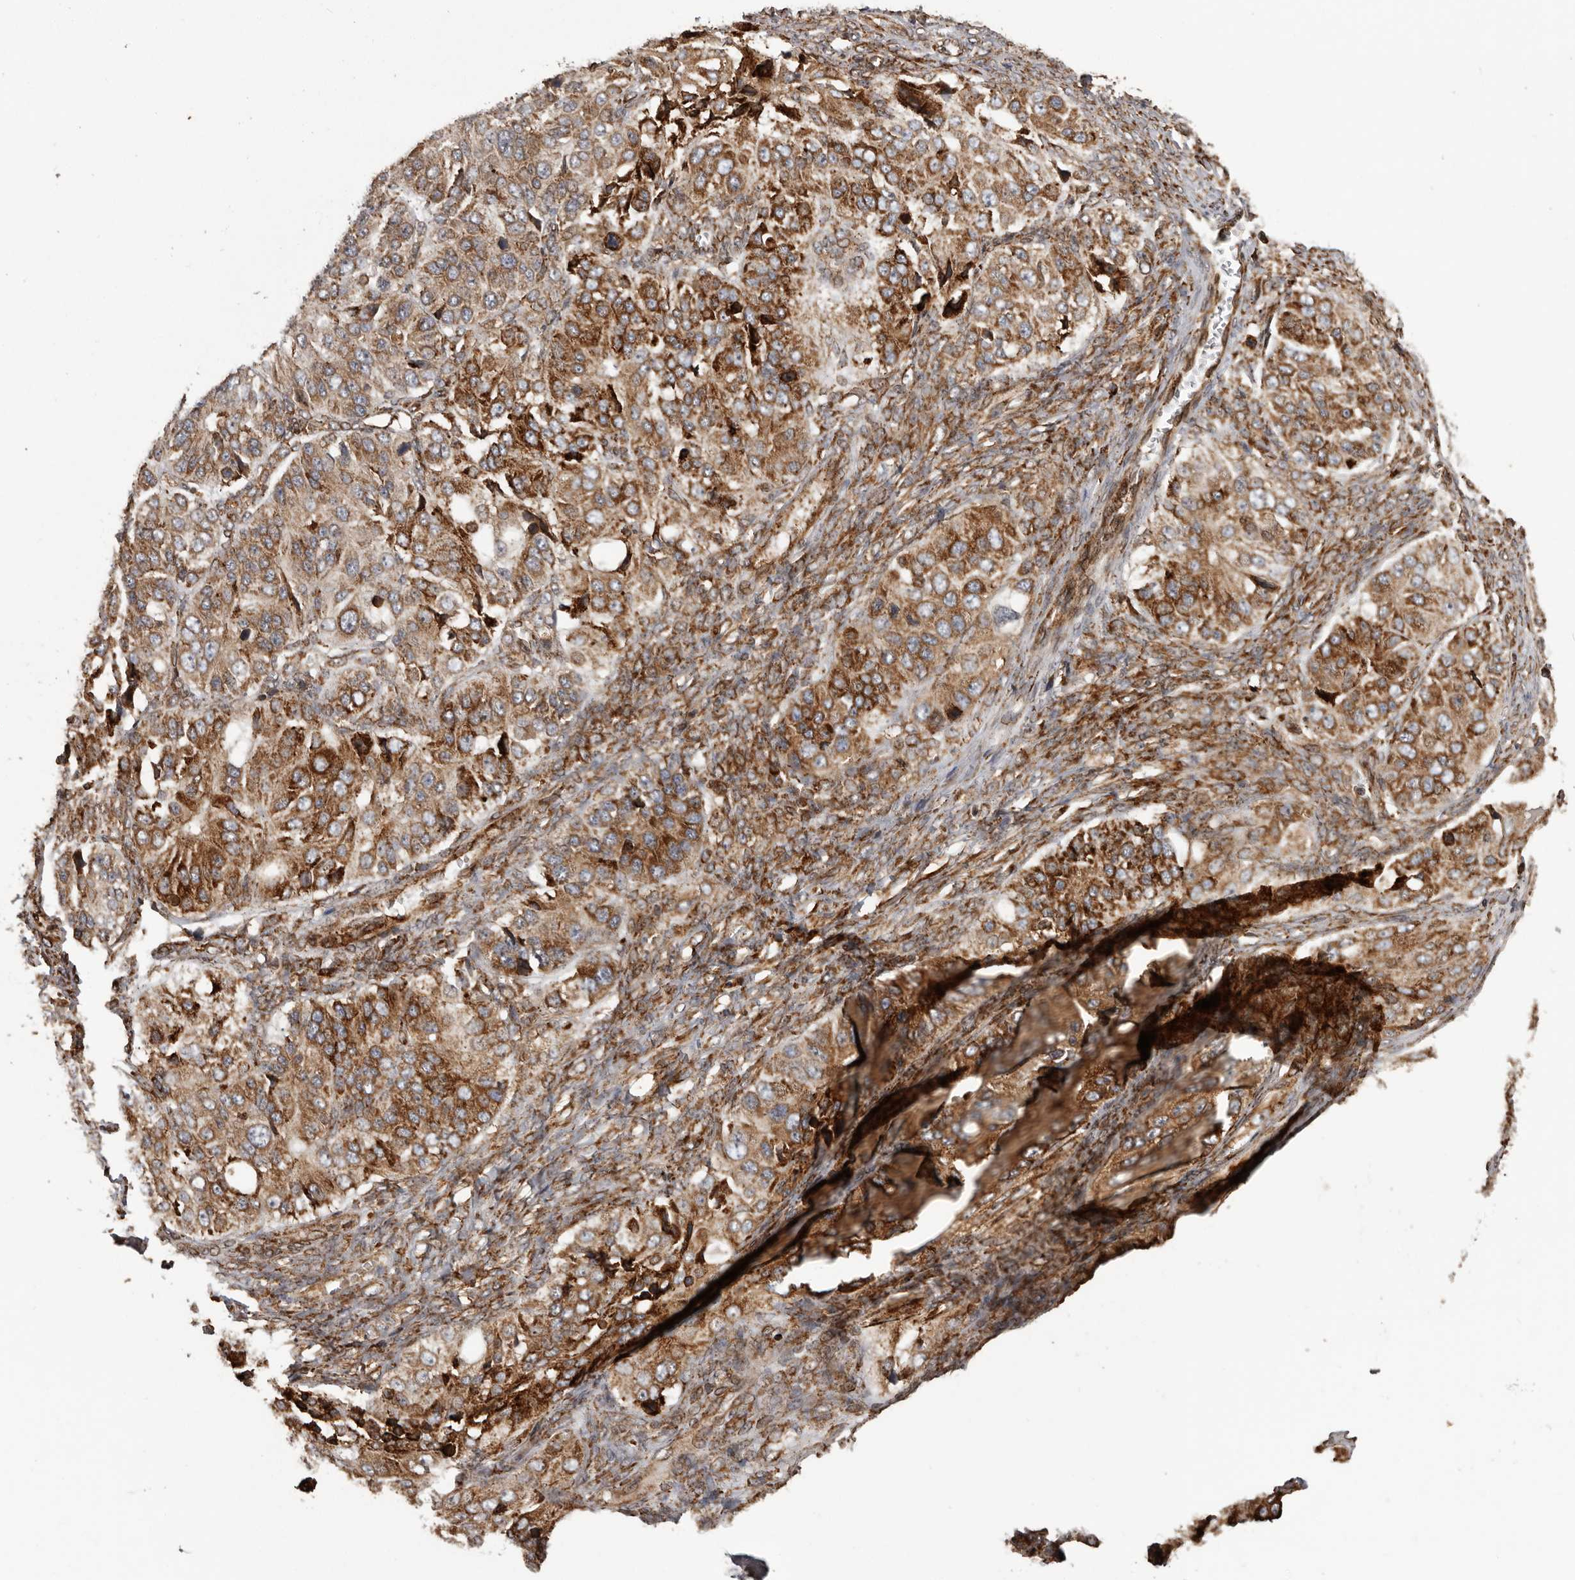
{"staining": {"intensity": "strong", "quantity": ">75%", "location": "cytoplasmic/membranous"}, "tissue": "ovarian cancer", "cell_type": "Tumor cells", "image_type": "cancer", "snomed": [{"axis": "morphology", "description": "Carcinoma, endometroid"}, {"axis": "topography", "description": "Ovary"}], "caption": "Ovarian cancer stained with a protein marker demonstrates strong staining in tumor cells.", "gene": "NUP43", "patient": {"sex": "female", "age": 51}}